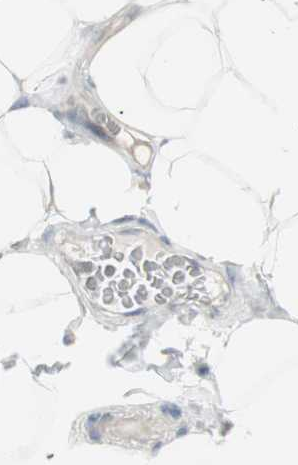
{"staining": {"intensity": "negative", "quantity": "none", "location": "none"}, "tissue": "adipose tissue", "cell_type": "Adipocytes", "image_type": "normal", "snomed": [{"axis": "morphology", "description": "Normal tissue, NOS"}, {"axis": "topography", "description": "Soft tissue"}], "caption": "Immunohistochemistry of unremarkable human adipose tissue demonstrates no positivity in adipocytes.", "gene": "PDZK1", "patient": {"sex": "male", "age": 26}}